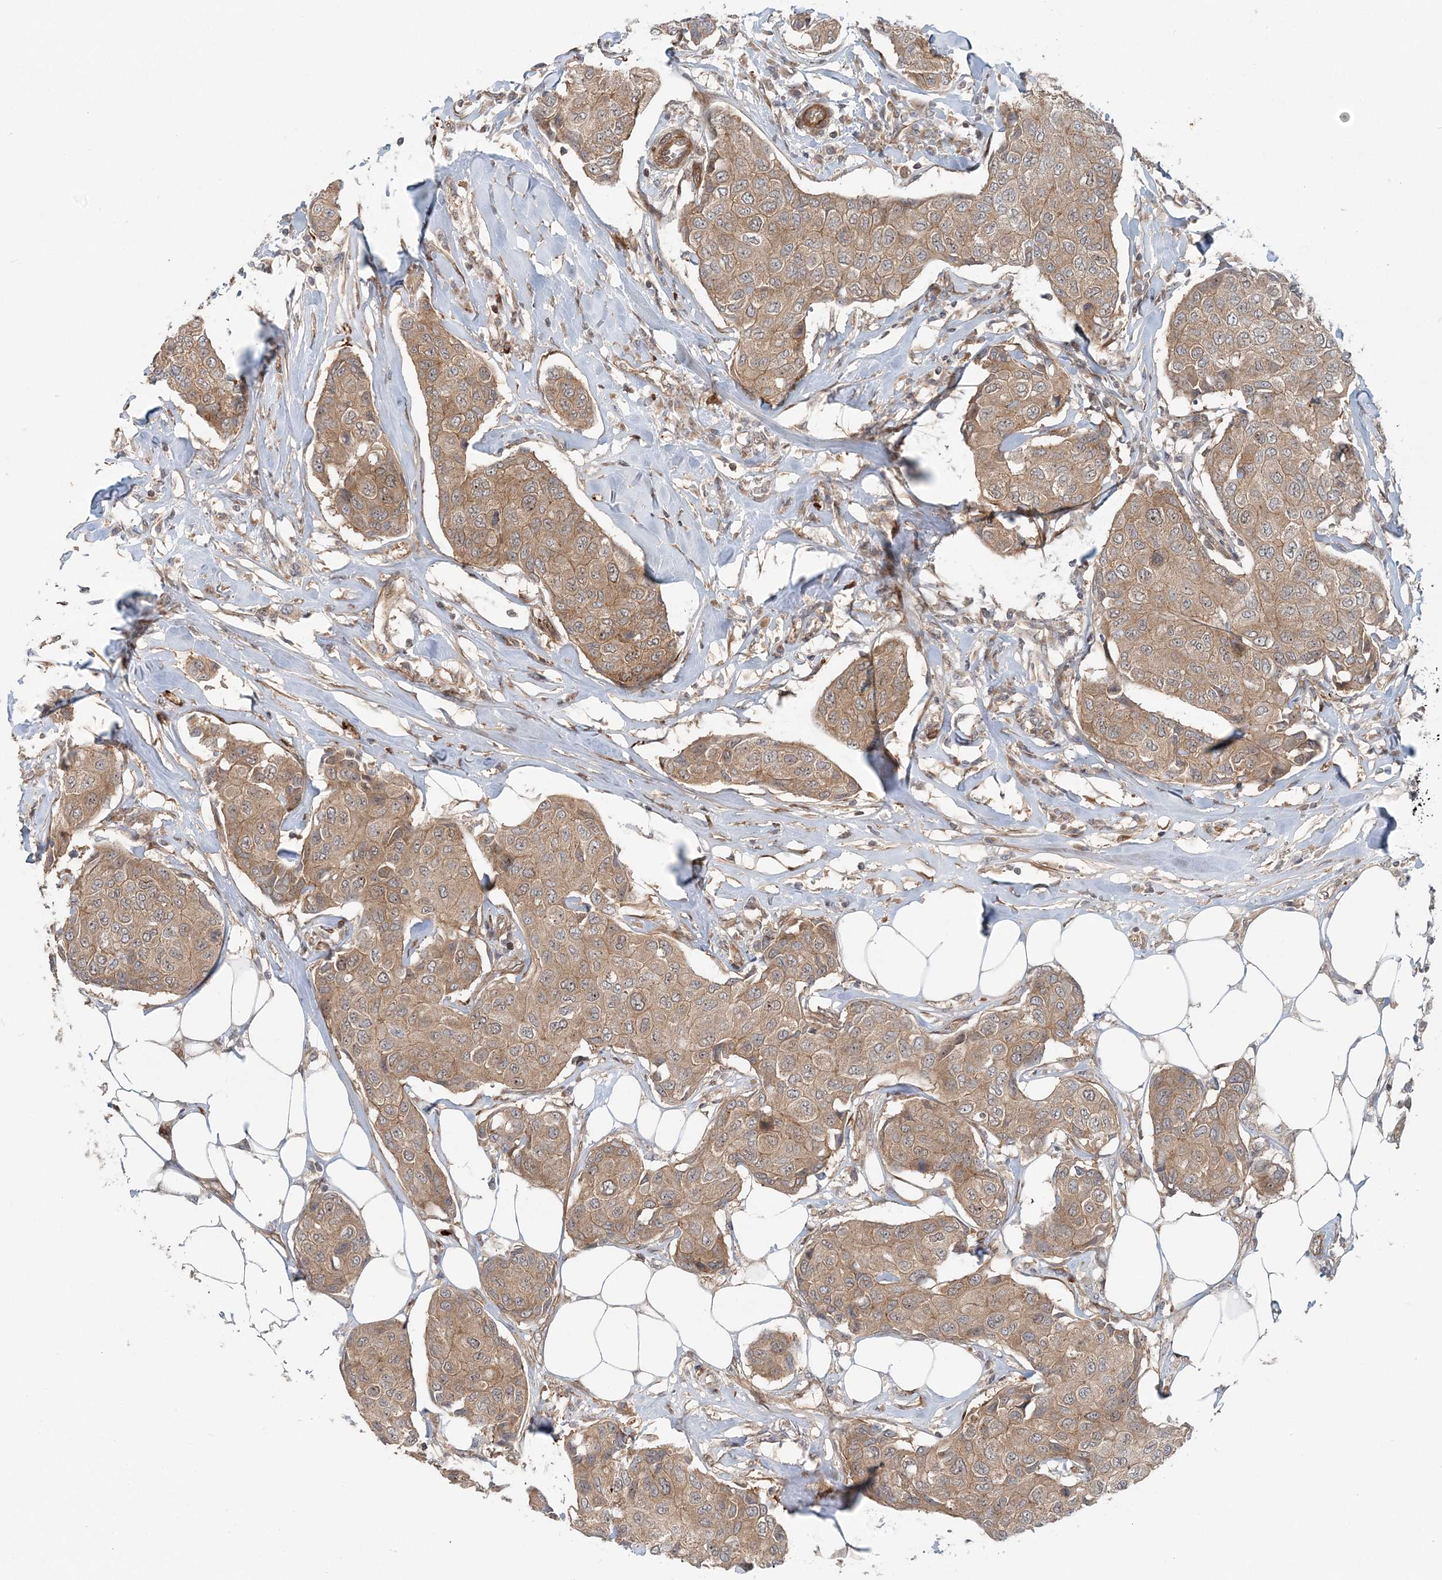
{"staining": {"intensity": "moderate", "quantity": ">75%", "location": "cytoplasmic/membranous"}, "tissue": "breast cancer", "cell_type": "Tumor cells", "image_type": "cancer", "snomed": [{"axis": "morphology", "description": "Duct carcinoma"}, {"axis": "topography", "description": "Breast"}], "caption": "High-power microscopy captured an IHC histopathology image of breast cancer, revealing moderate cytoplasmic/membranous positivity in approximately >75% of tumor cells.", "gene": "GEMIN5", "patient": {"sex": "female", "age": 80}}